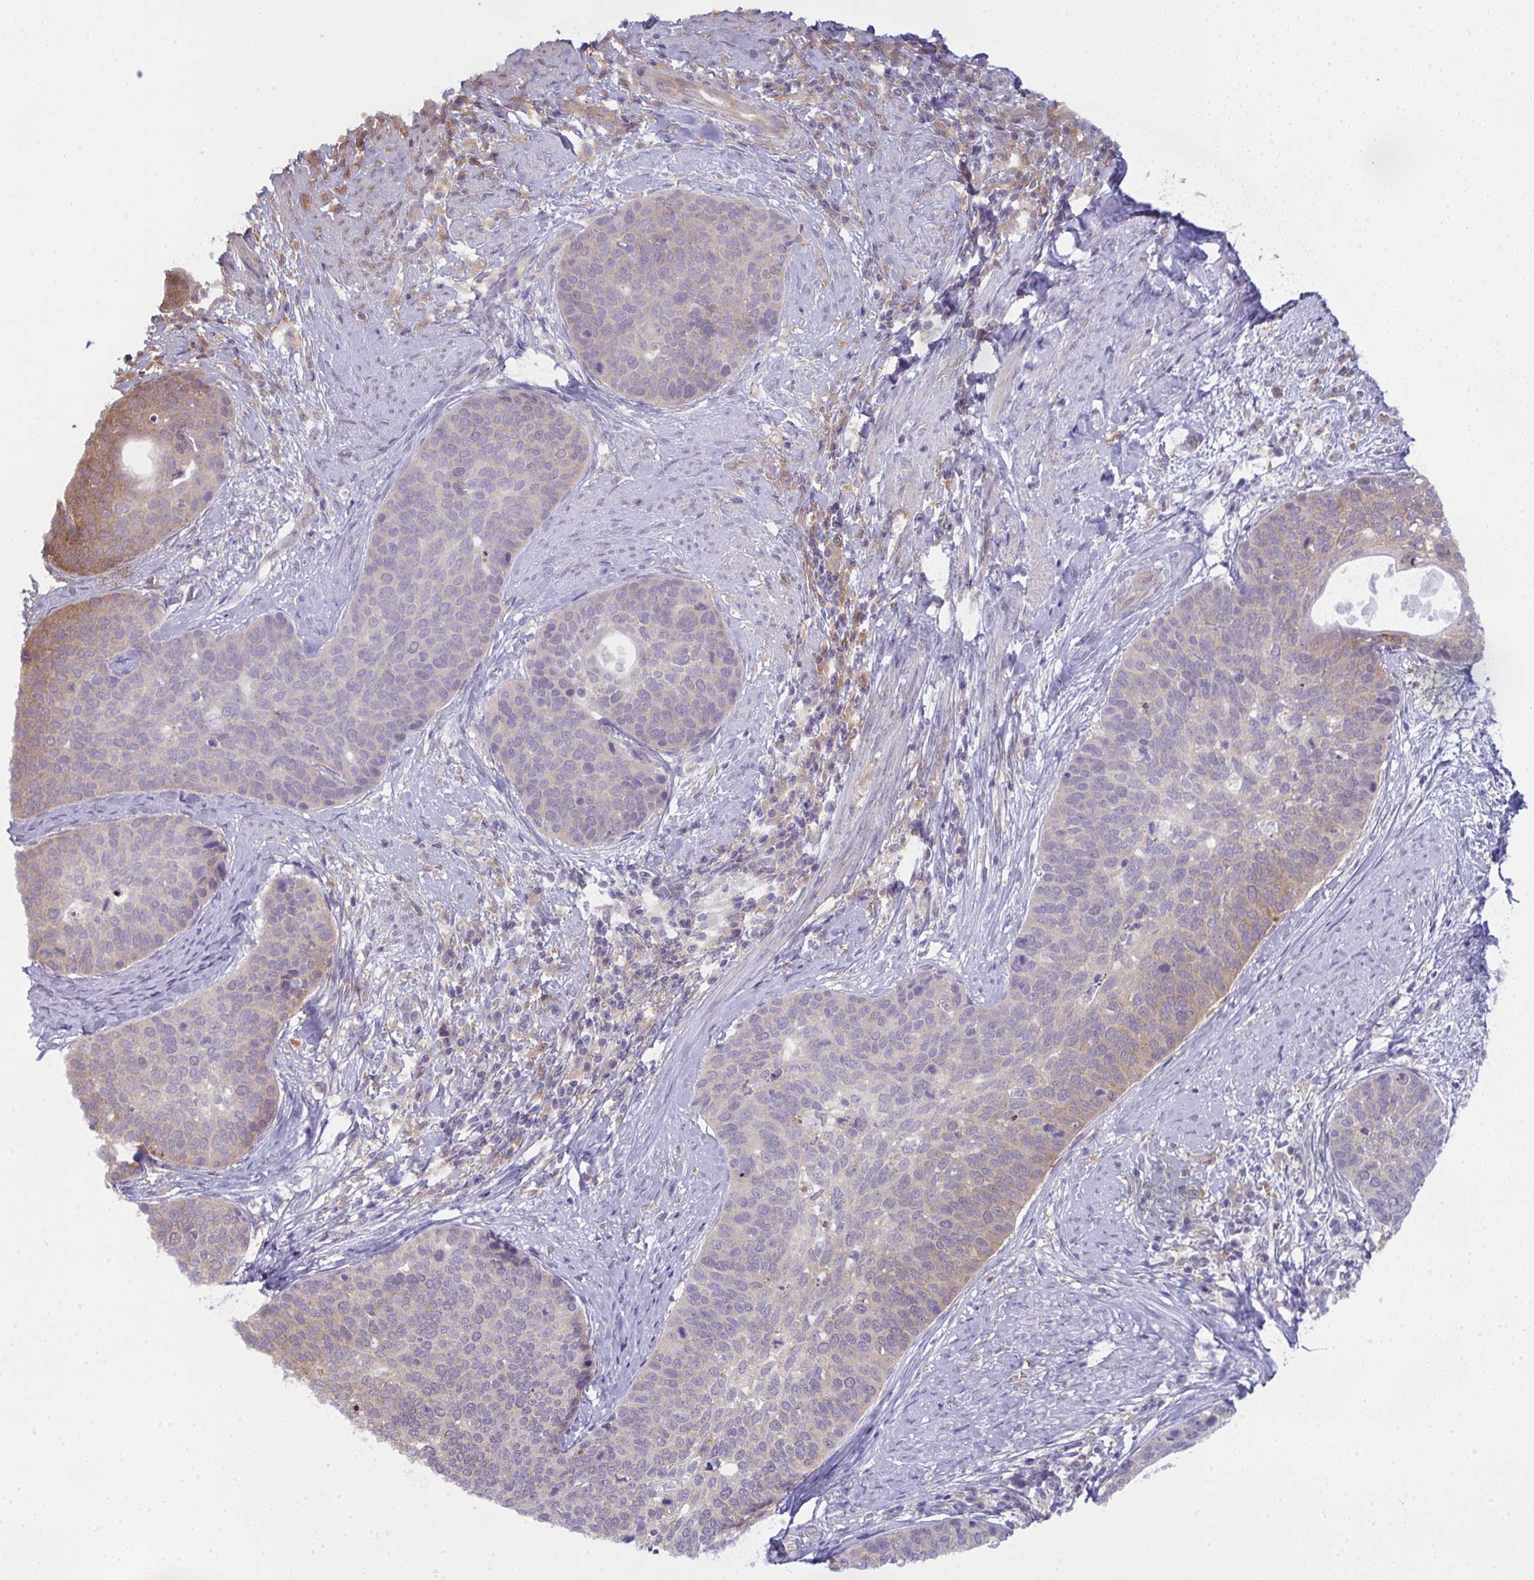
{"staining": {"intensity": "moderate", "quantity": "25%-75%", "location": "cytoplasmic/membranous"}, "tissue": "cervical cancer", "cell_type": "Tumor cells", "image_type": "cancer", "snomed": [{"axis": "morphology", "description": "Squamous cell carcinoma, NOS"}, {"axis": "topography", "description": "Cervix"}], "caption": "DAB (3,3'-diaminobenzidine) immunohistochemical staining of human cervical squamous cell carcinoma demonstrates moderate cytoplasmic/membranous protein positivity in approximately 25%-75% of tumor cells.", "gene": "ALDH16A1", "patient": {"sex": "female", "age": 69}}